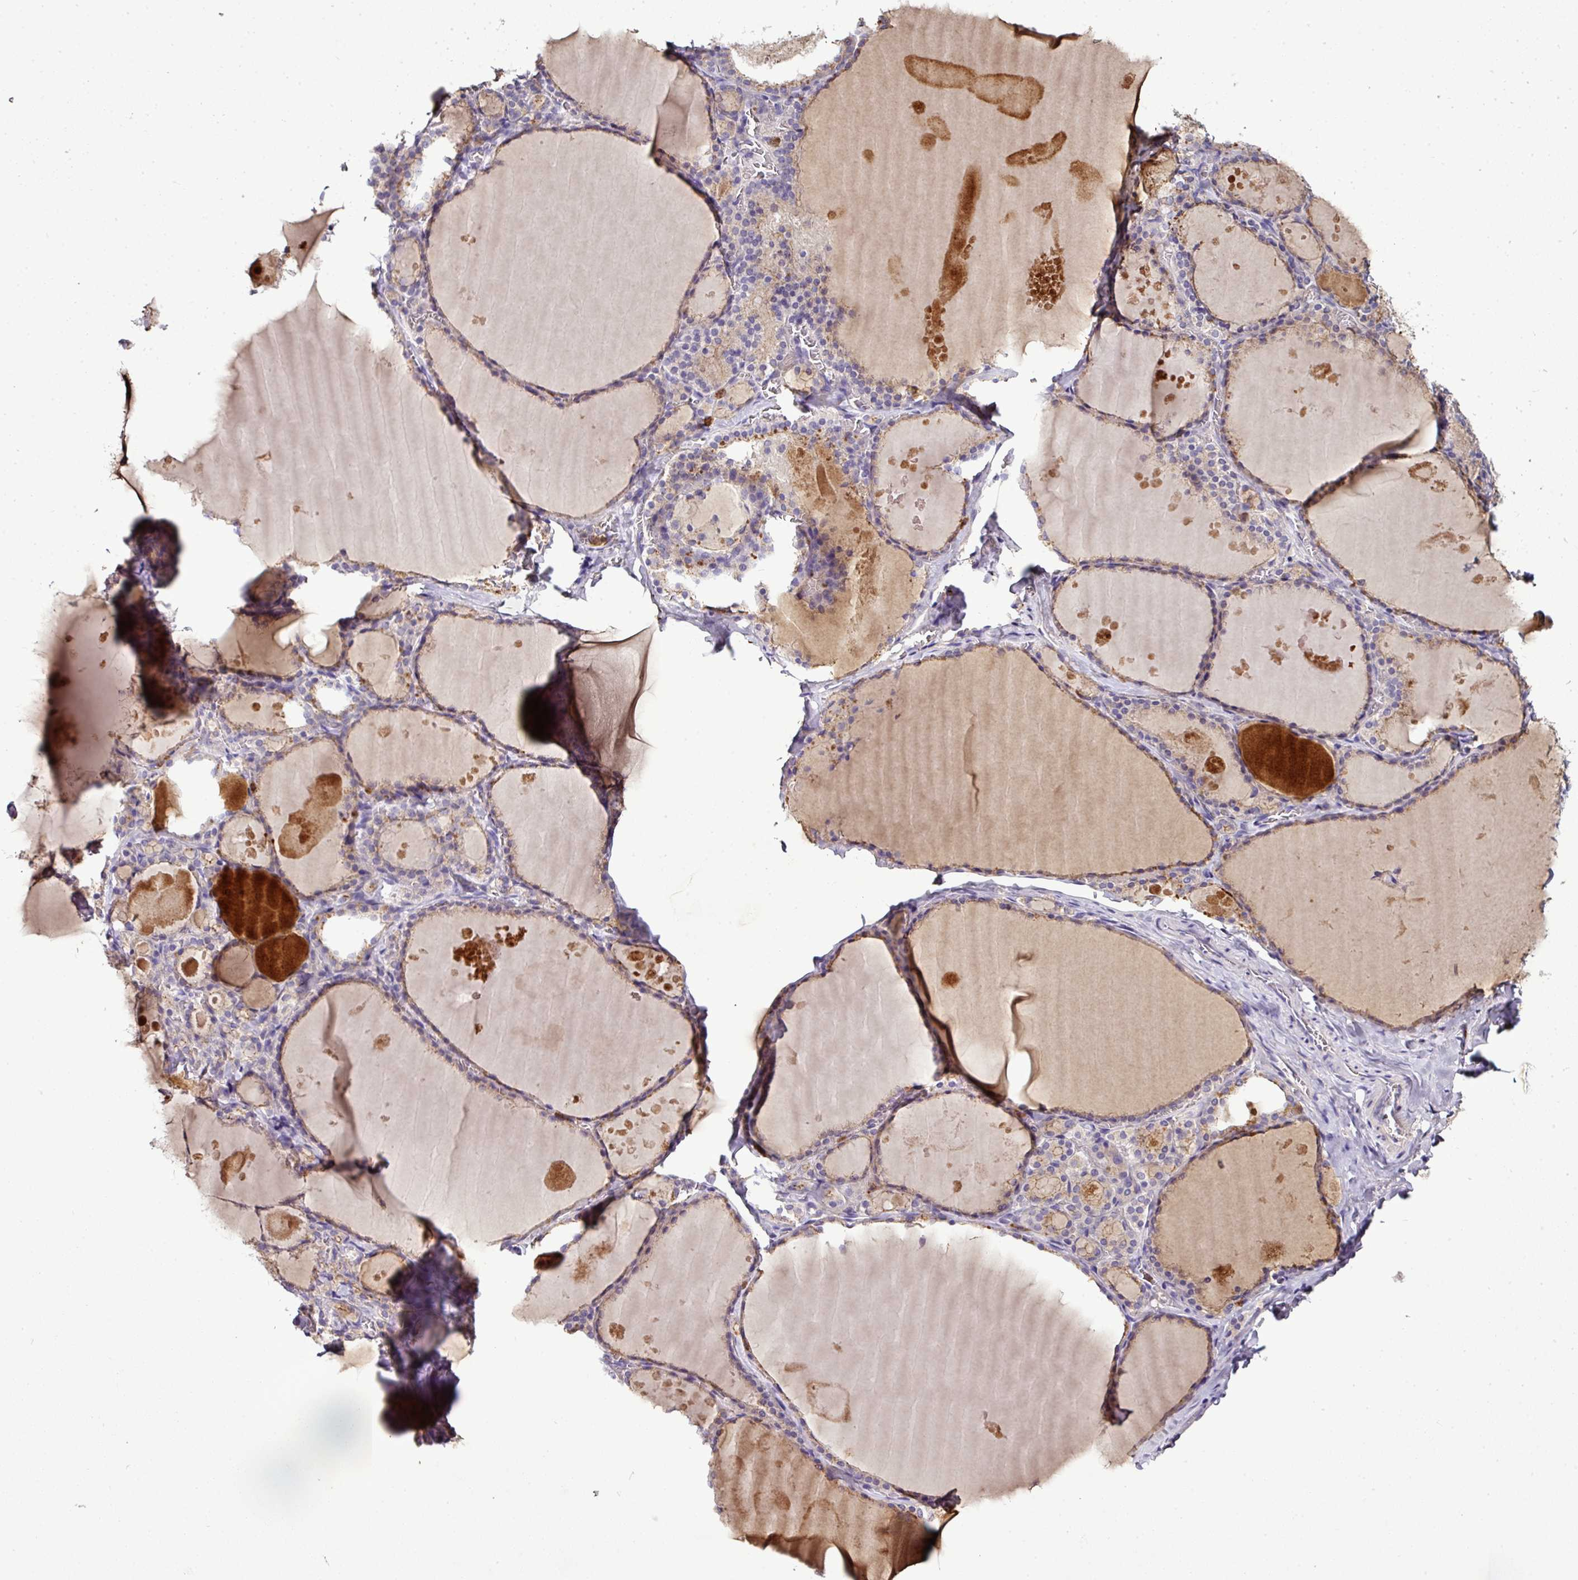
{"staining": {"intensity": "moderate", "quantity": "25%-75%", "location": "cytoplasmic/membranous"}, "tissue": "thyroid gland", "cell_type": "Glandular cells", "image_type": "normal", "snomed": [{"axis": "morphology", "description": "Normal tissue, NOS"}, {"axis": "topography", "description": "Thyroid gland"}], "caption": "Immunohistochemical staining of benign thyroid gland reveals medium levels of moderate cytoplasmic/membranous staining in approximately 25%-75% of glandular cells. (DAB IHC, brown staining for protein, blue staining for nuclei).", "gene": "CAB39L", "patient": {"sex": "male", "age": 56}}